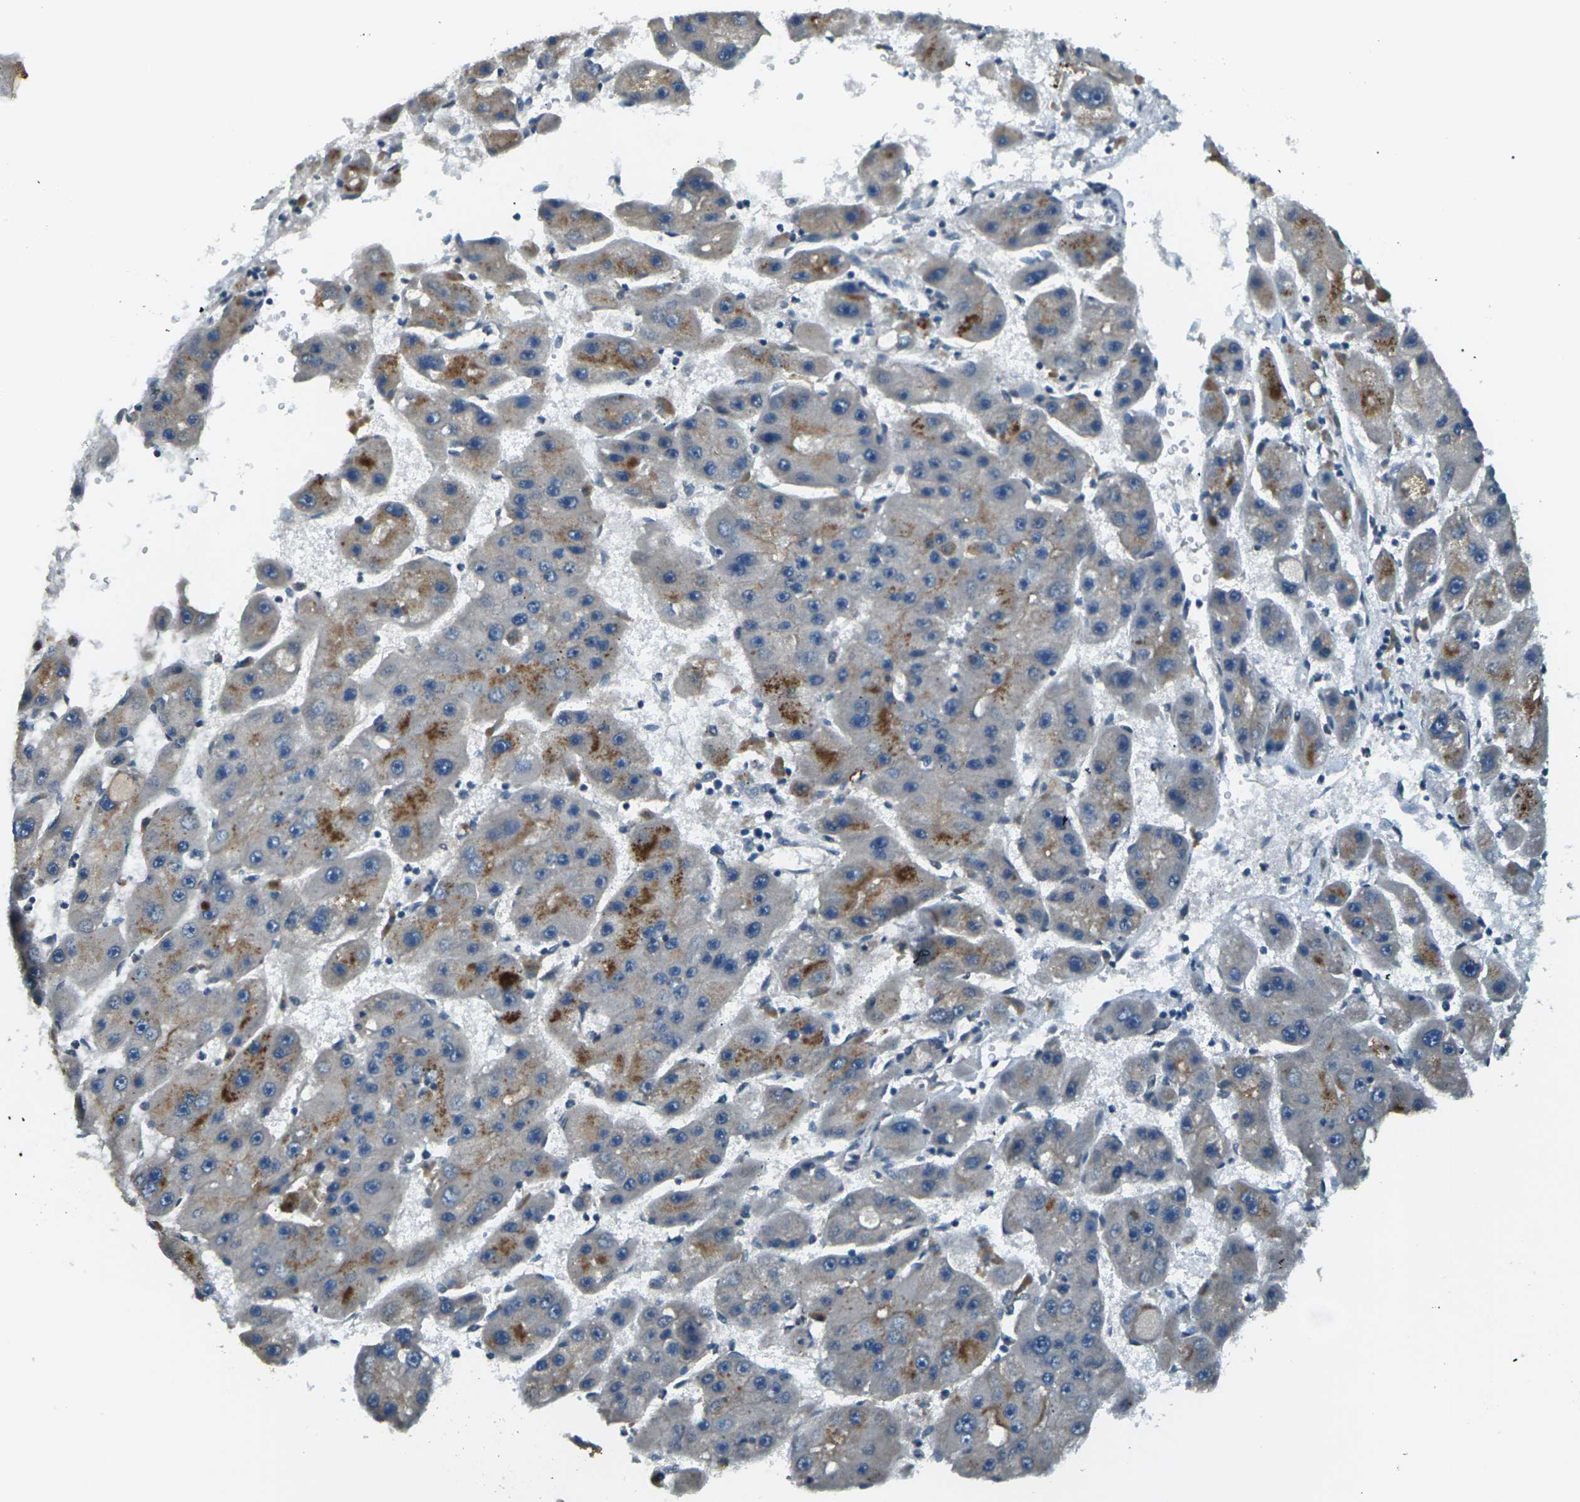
{"staining": {"intensity": "negative", "quantity": "none", "location": "none"}, "tissue": "liver cancer", "cell_type": "Tumor cells", "image_type": "cancer", "snomed": [{"axis": "morphology", "description": "Carcinoma, Hepatocellular, NOS"}, {"axis": "topography", "description": "Liver"}], "caption": "Immunohistochemistry (IHC) photomicrograph of human liver cancer (hepatocellular carcinoma) stained for a protein (brown), which demonstrates no positivity in tumor cells.", "gene": "SLC13A3", "patient": {"sex": "female", "age": 61}}